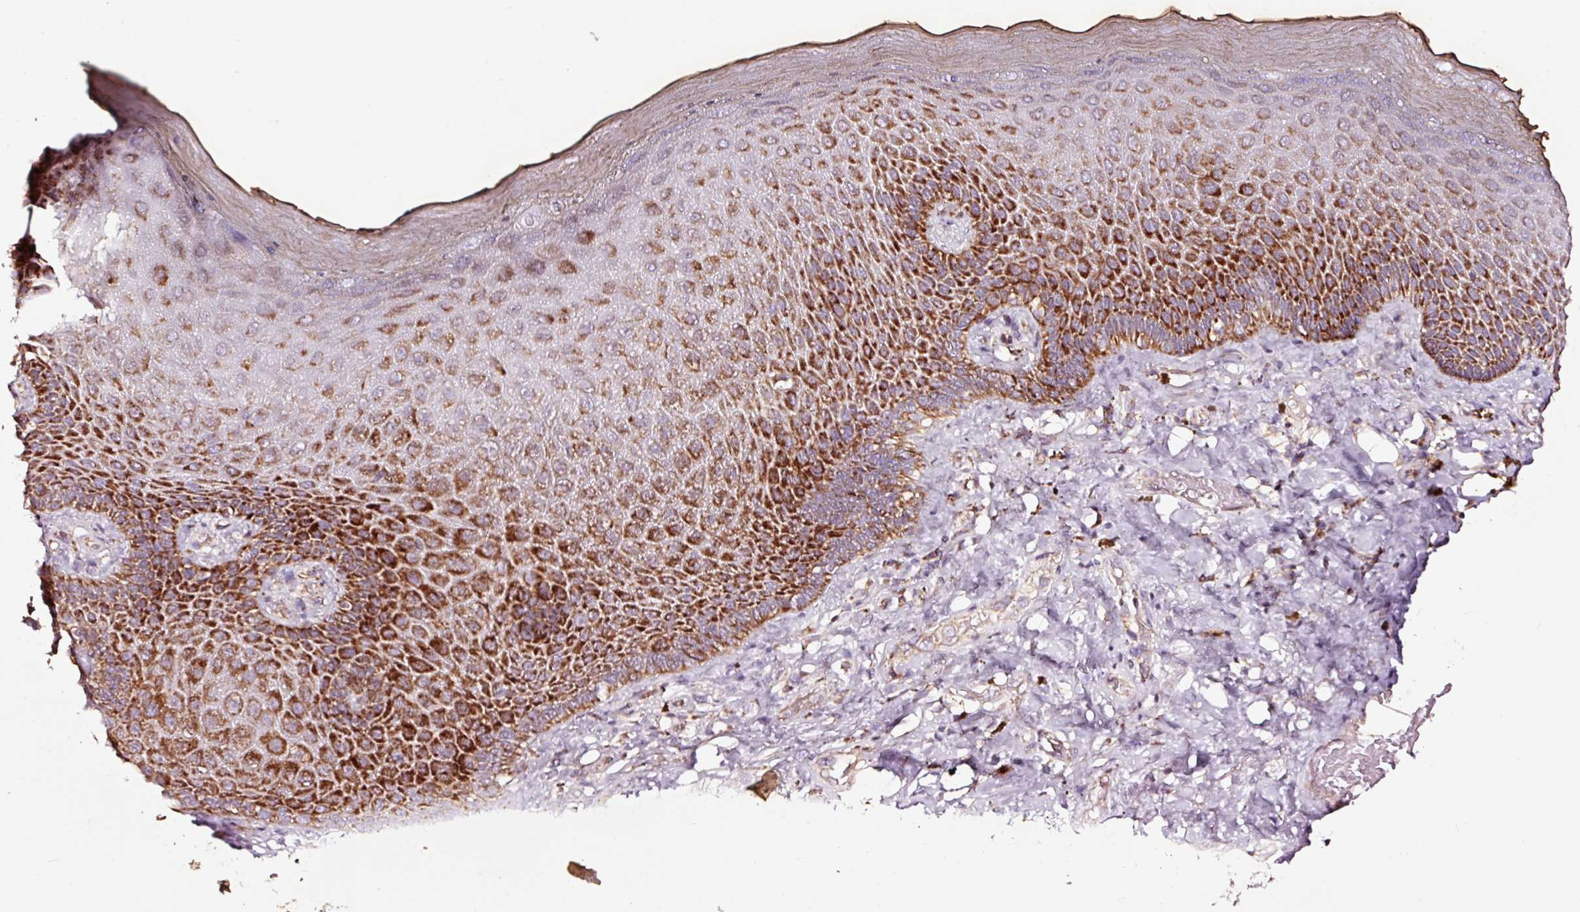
{"staining": {"intensity": "strong", "quantity": ">75%", "location": "cytoplasmic/membranous"}, "tissue": "skin", "cell_type": "Epidermal cells", "image_type": "normal", "snomed": [{"axis": "morphology", "description": "Normal tissue, NOS"}, {"axis": "topography", "description": "Anal"}, {"axis": "topography", "description": "Peripheral nerve tissue"}], "caption": "Immunohistochemical staining of benign skin reveals strong cytoplasmic/membranous protein staining in approximately >75% of epidermal cells. (DAB IHC with brightfield microscopy, high magnification).", "gene": "TPM1", "patient": {"sex": "male", "age": 53}}